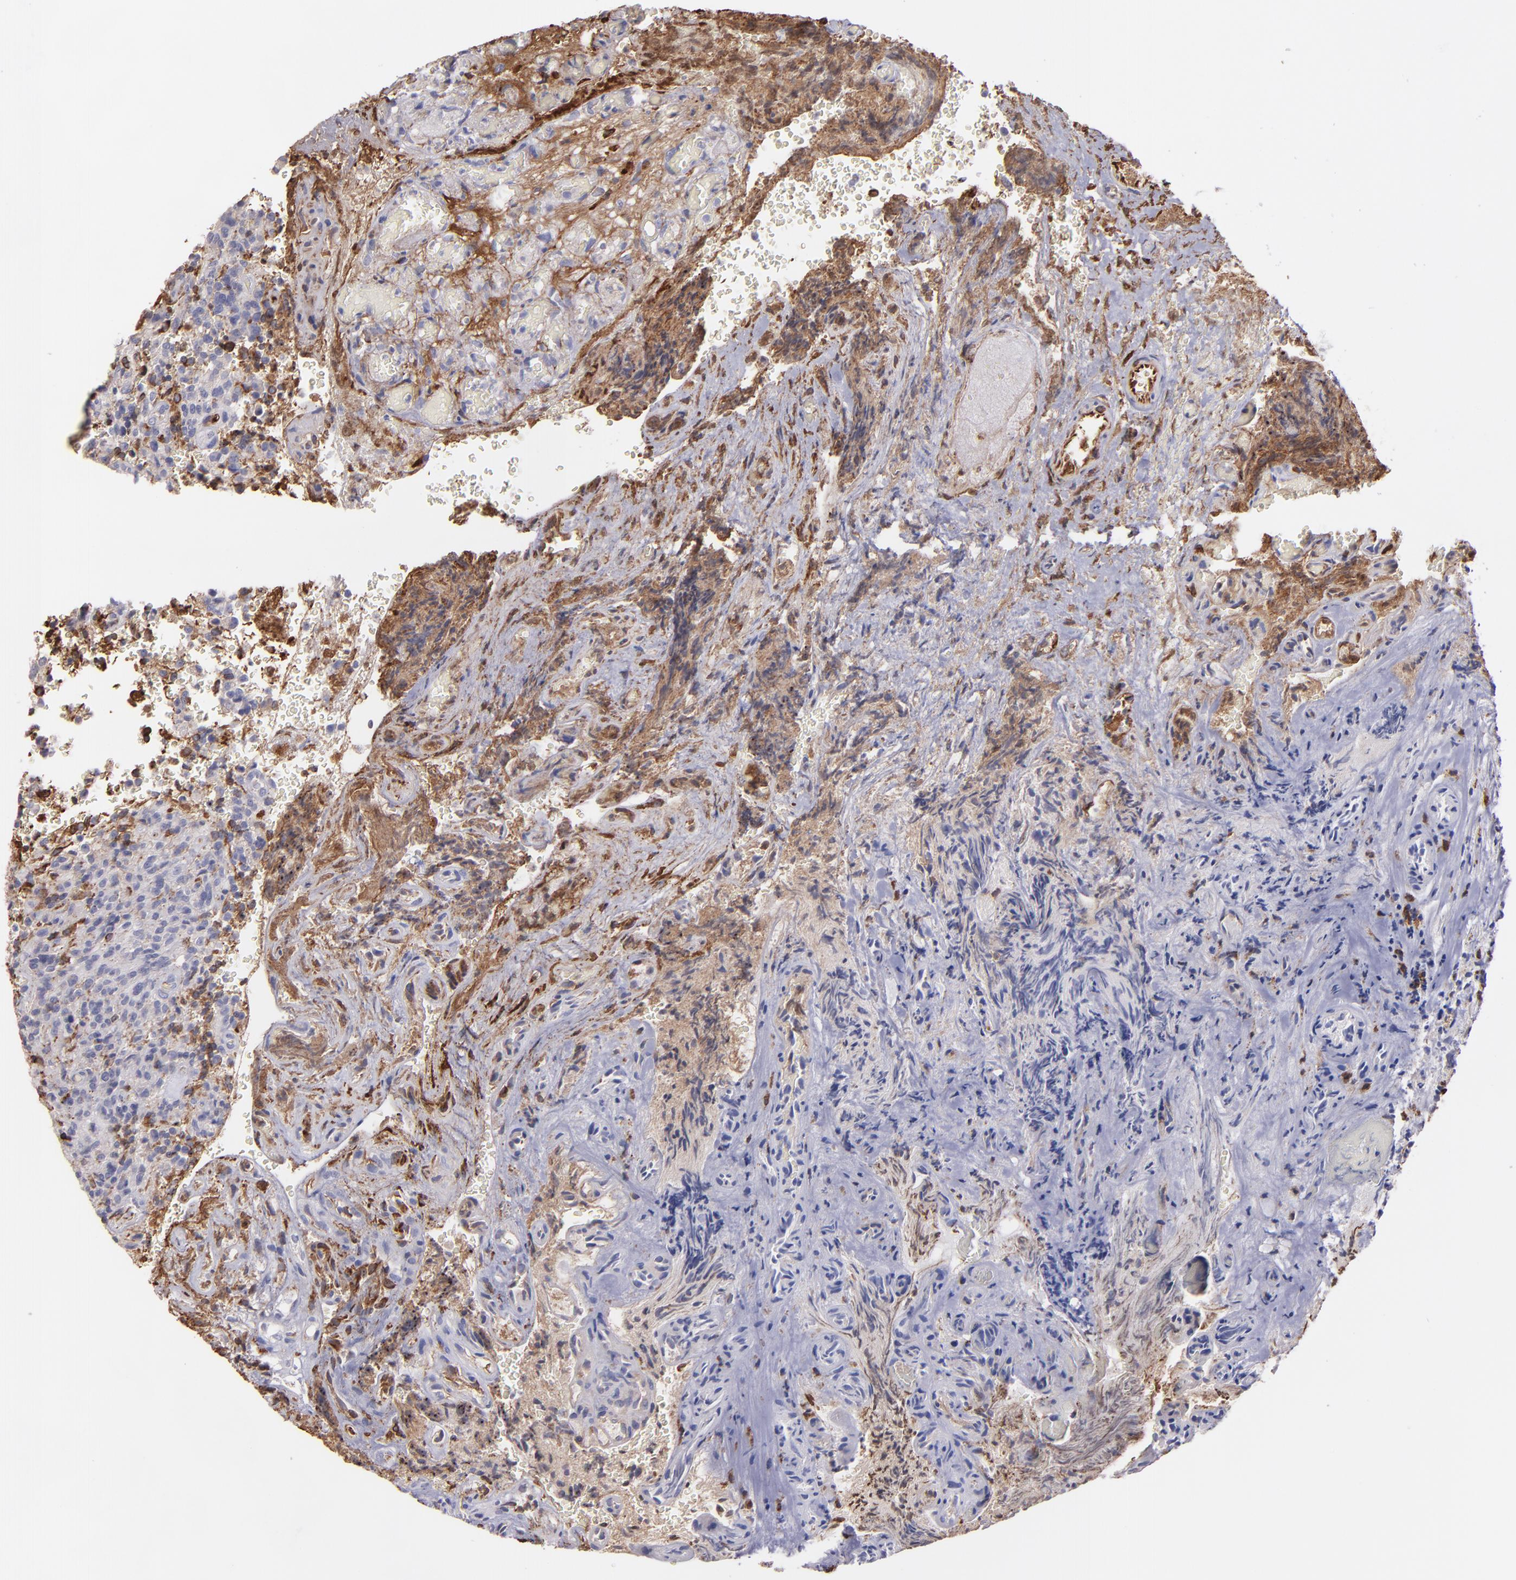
{"staining": {"intensity": "weak", "quantity": "<25%", "location": "cytoplasmic/membranous"}, "tissue": "glioma", "cell_type": "Tumor cells", "image_type": "cancer", "snomed": [{"axis": "morphology", "description": "Normal tissue, NOS"}, {"axis": "morphology", "description": "Glioma, malignant, High grade"}, {"axis": "topography", "description": "Cerebral cortex"}], "caption": "Glioma stained for a protein using immunohistochemistry (IHC) demonstrates no positivity tumor cells.", "gene": "C1QA", "patient": {"sex": "male", "age": 56}}